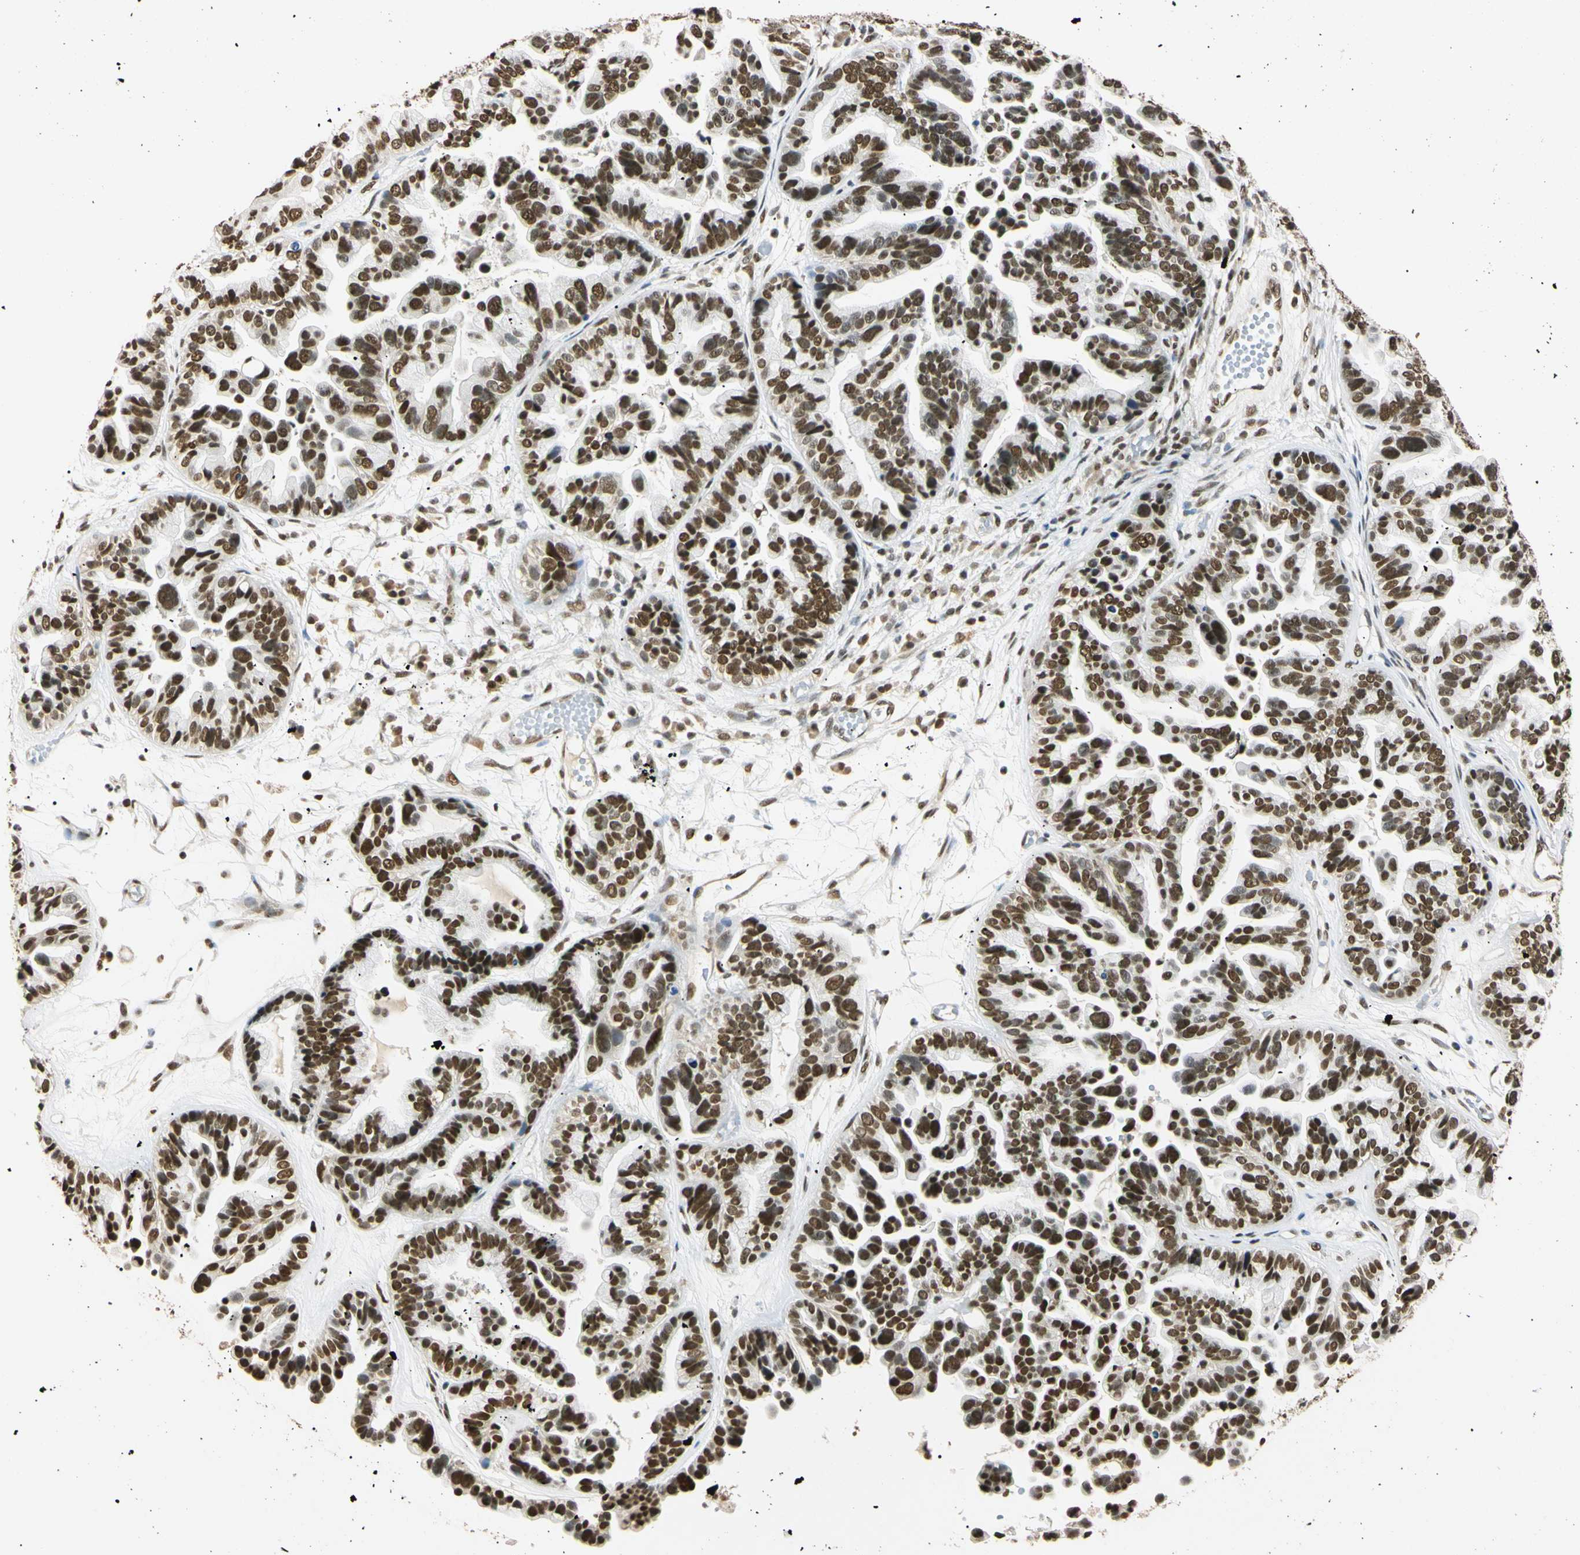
{"staining": {"intensity": "strong", "quantity": ">75%", "location": "nuclear"}, "tissue": "ovarian cancer", "cell_type": "Tumor cells", "image_type": "cancer", "snomed": [{"axis": "morphology", "description": "Cystadenocarcinoma, serous, NOS"}, {"axis": "topography", "description": "Ovary"}], "caption": "An immunohistochemistry image of neoplastic tissue is shown. Protein staining in brown labels strong nuclear positivity in ovarian cancer (serous cystadenocarcinoma) within tumor cells.", "gene": "SMARCA5", "patient": {"sex": "female", "age": 56}}